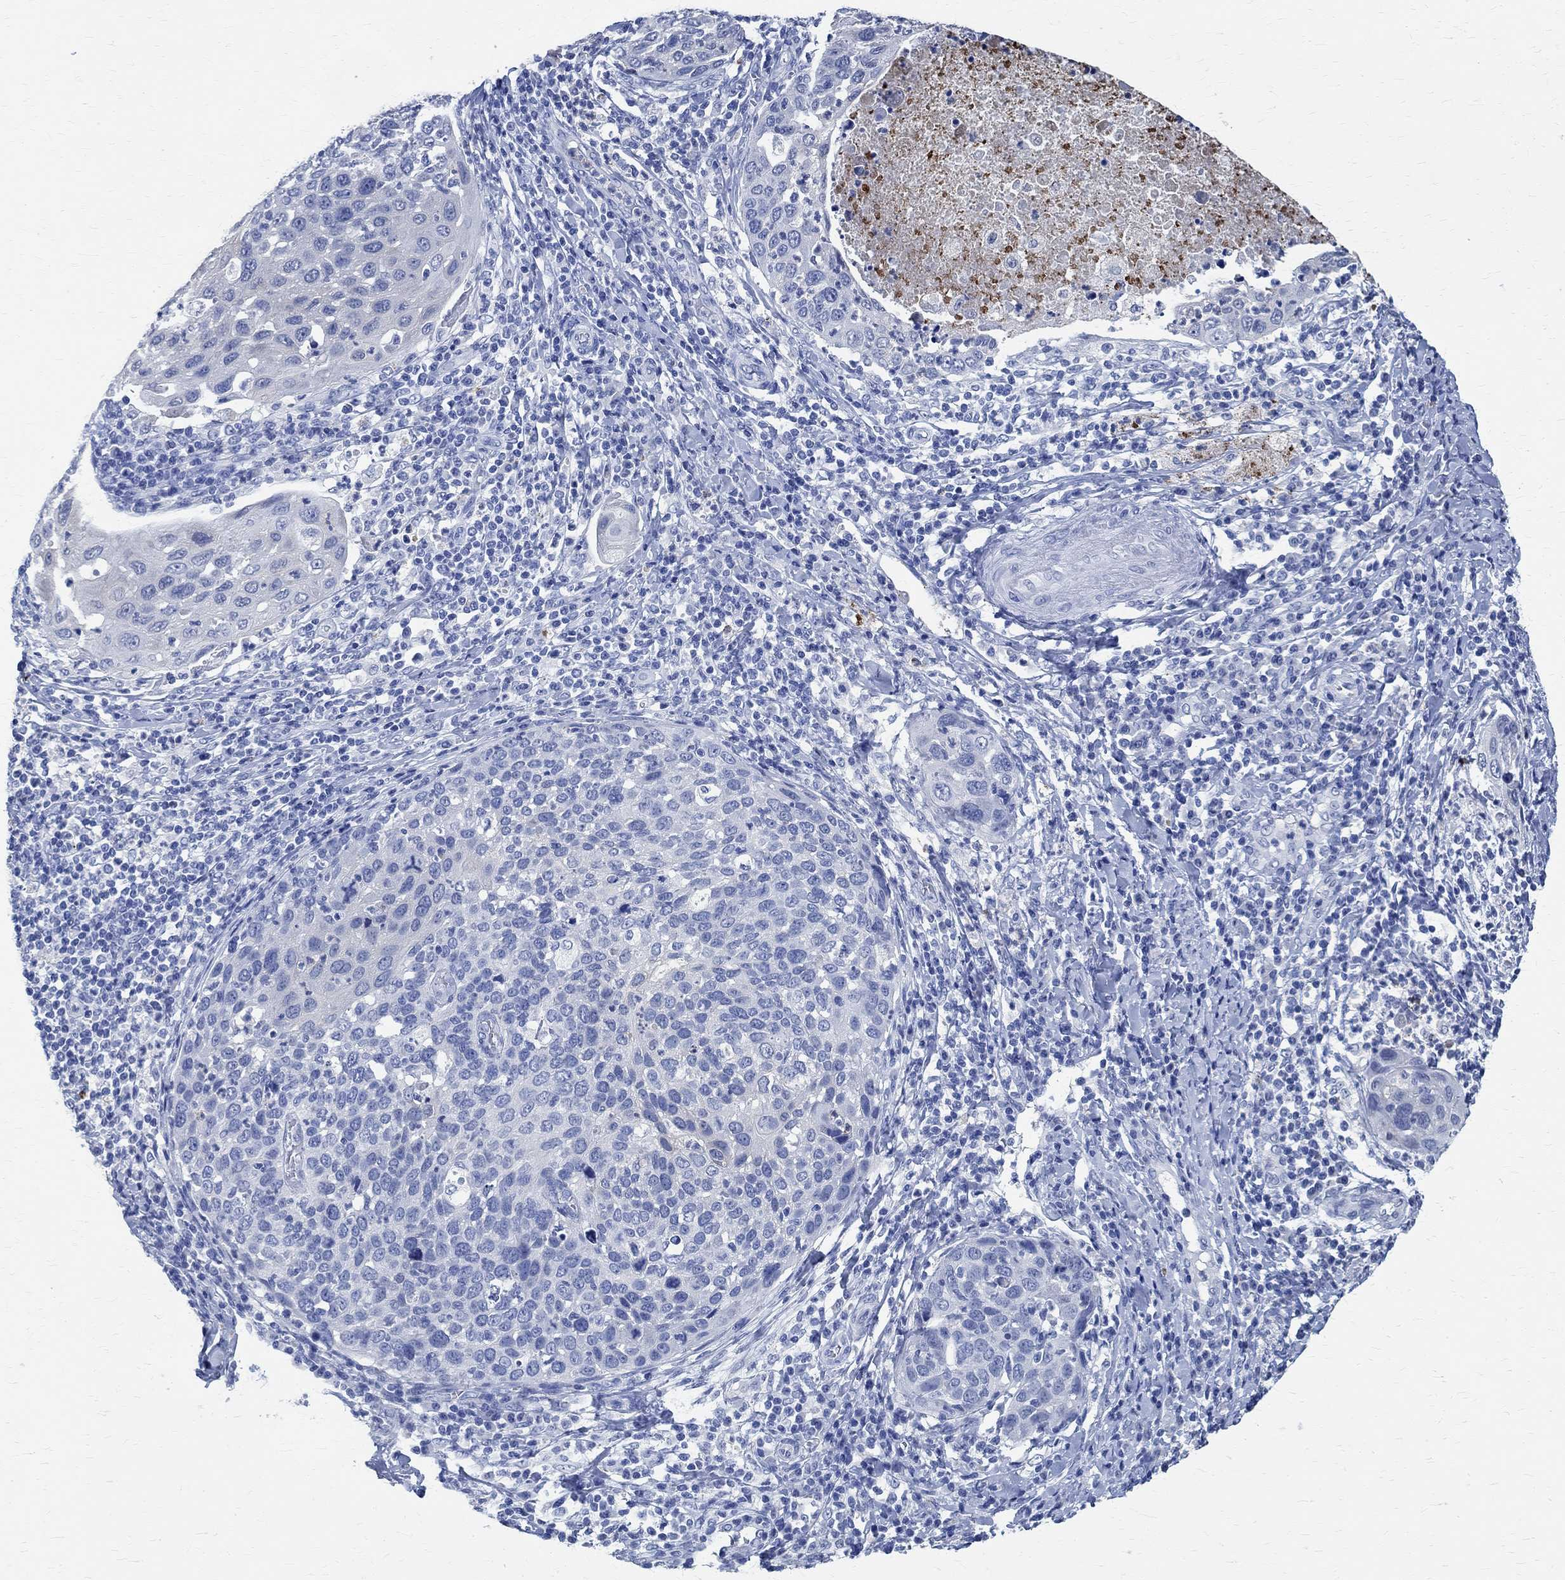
{"staining": {"intensity": "negative", "quantity": "none", "location": "none"}, "tissue": "cervical cancer", "cell_type": "Tumor cells", "image_type": "cancer", "snomed": [{"axis": "morphology", "description": "Squamous cell carcinoma, NOS"}, {"axis": "topography", "description": "Cervix"}], "caption": "High magnification brightfield microscopy of cervical squamous cell carcinoma stained with DAB (3,3'-diaminobenzidine) (brown) and counterstained with hematoxylin (blue): tumor cells show no significant staining.", "gene": "TMEM221", "patient": {"sex": "female", "age": 54}}